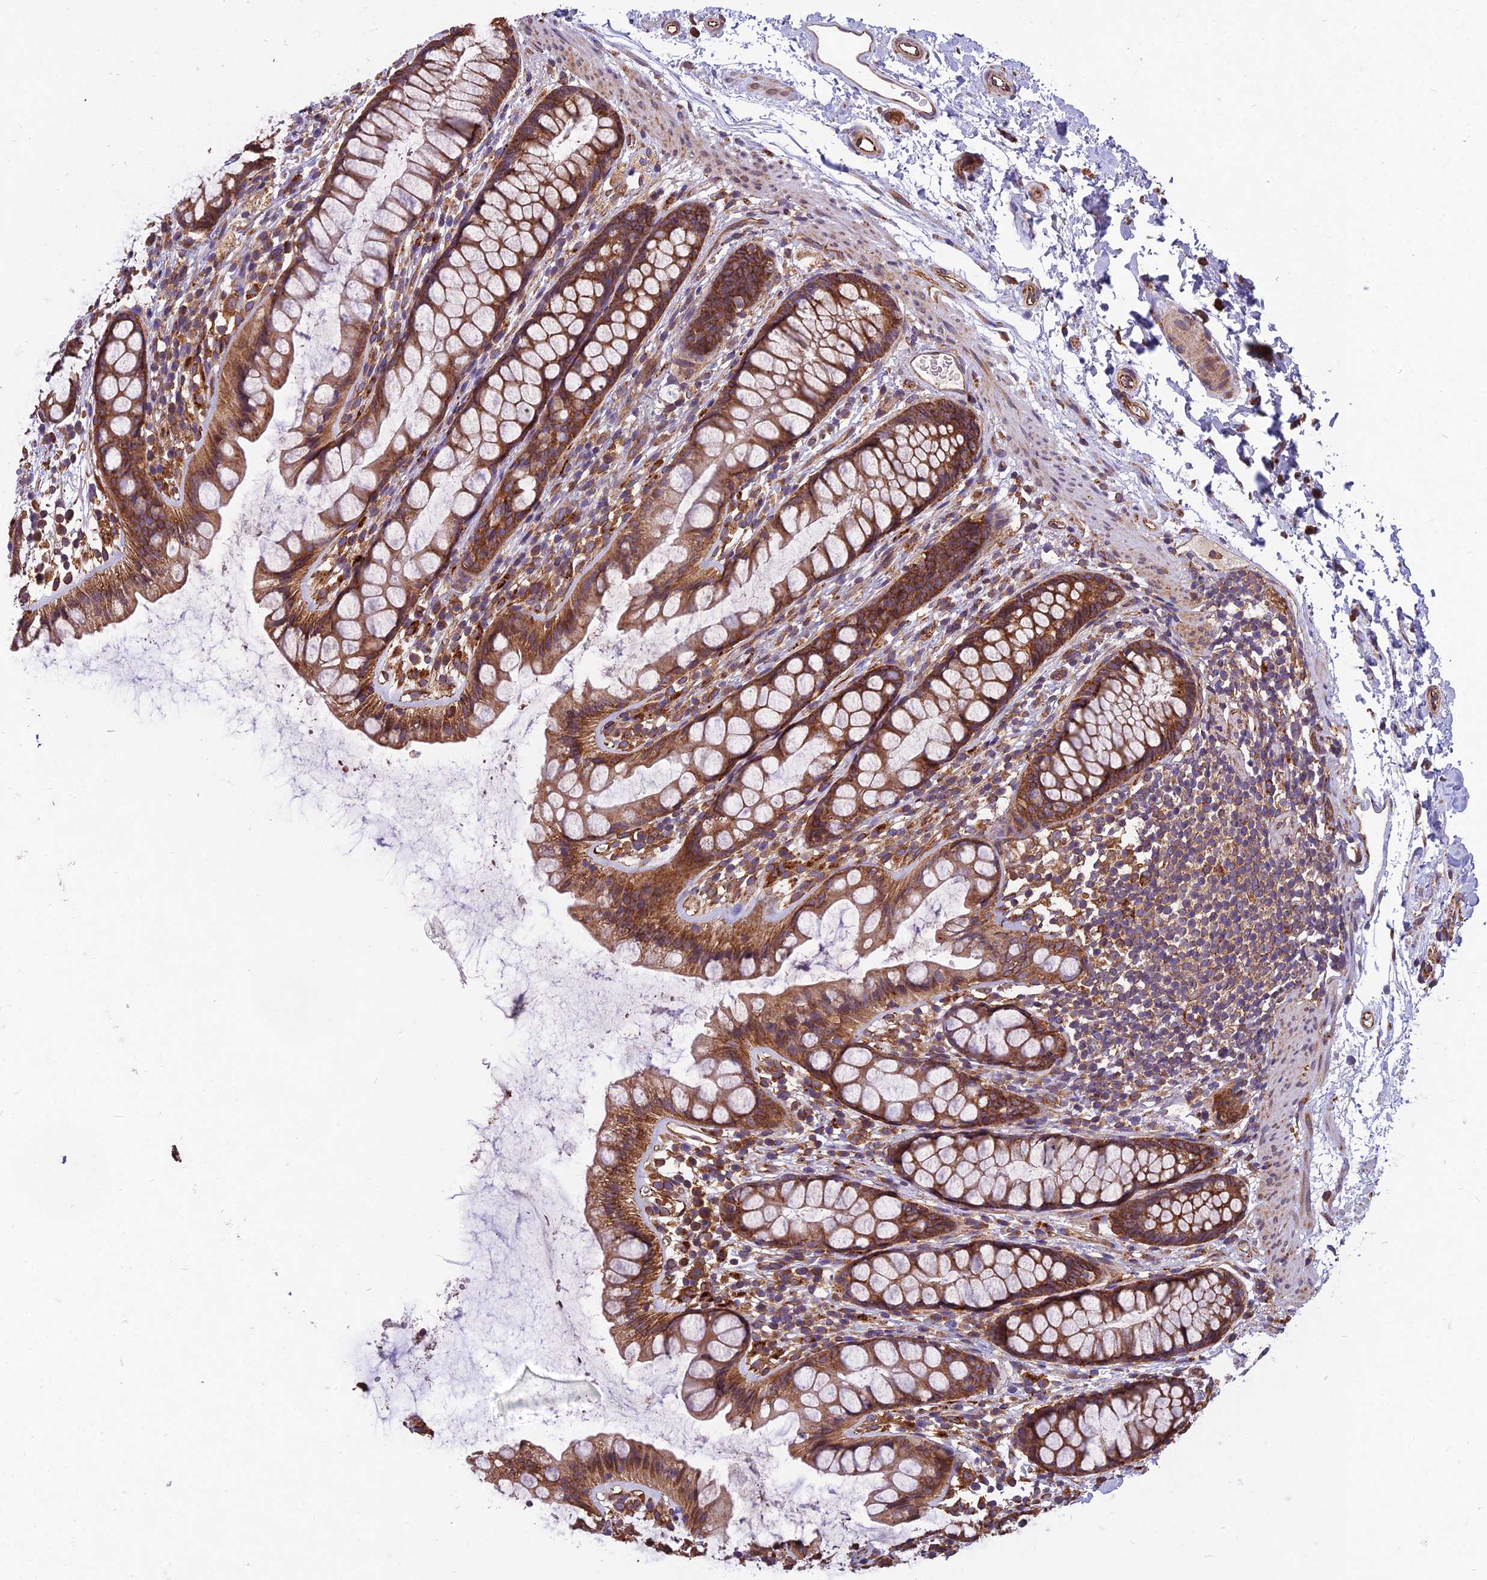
{"staining": {"intensity": "moderate", "quantity": ">75%", "location": "cytoplasmic/membranous"}, "tissue": "rectum", "cell_type": "Glandular cells", "image_type": "normal", "snomed": [{"axis": "morphology", "description": "Normal tissue, NOS"}, {"axis": "topography", "description": "Rectum"}], "caption": "An IHC histopathology image of normal tissue is shown. Protein staining in brown highlights moderate cytoplasmic/membranous positivity in rectum within glandular cells.", "gene": "SPDL1", "patient": {"sex": "female", "age": 65}}